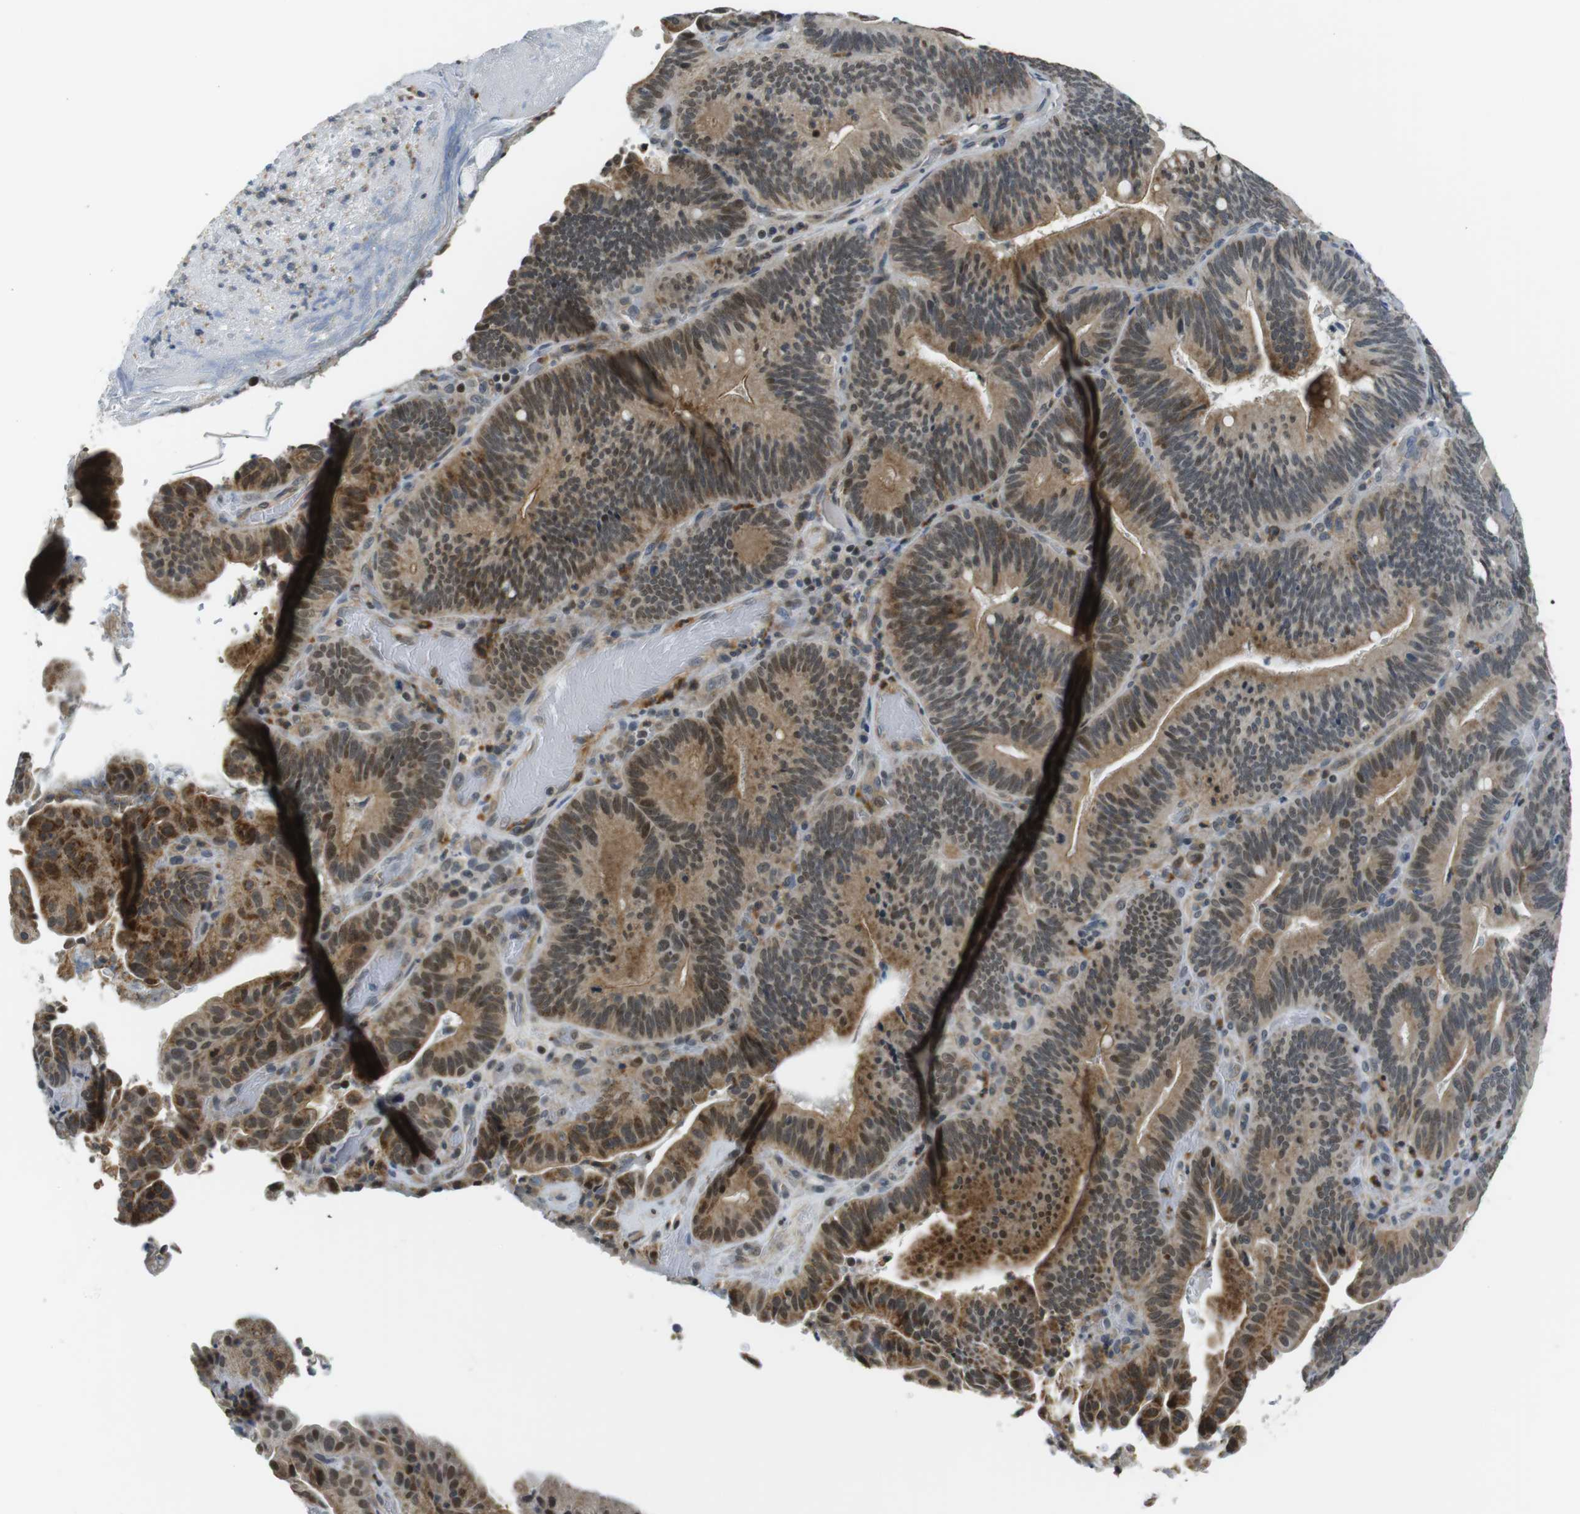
{"staining": {"intensity": "moderate", "quantity": ">75%", "location": "cytoplasmic/membranous,nuclear"}, "tissue": "pancreatic cancer", "cell_type": "Tumor cells", "image_type": "cancer", "snomed": [{"axis": "morphology", "description": "Adenocarcinoma, NOS"}, {"axis": "topography", "description": "Pancreas"}], "caption": "Adenocarcinoma (pancreatic) stained with a protein marker exhibits moderate staining in tumor cells.", "gene": "USP7", "patient": {"sex": "male", "age": 82}}